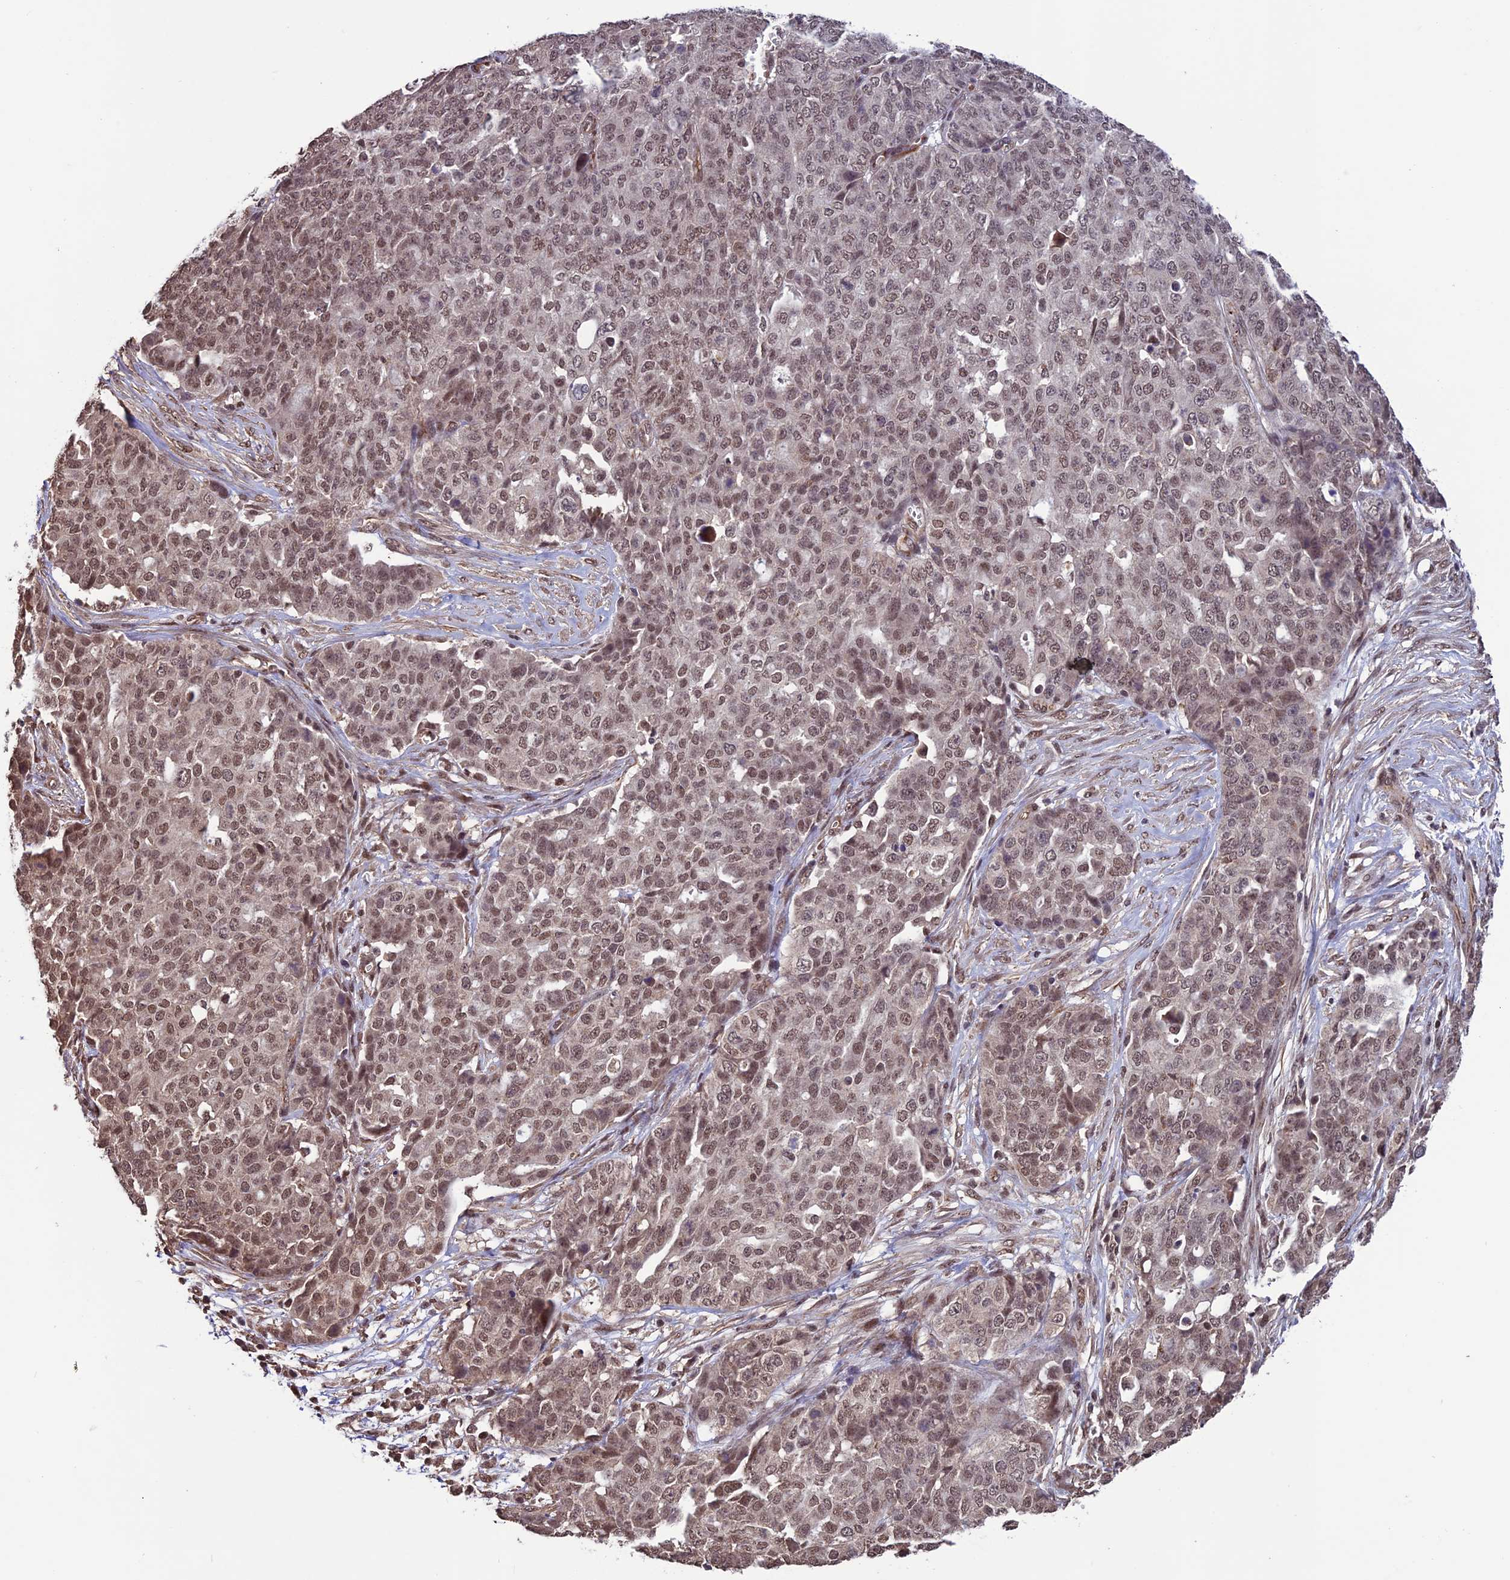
{"staining": {"intensity": "moderate", "quantity": ">75%", "location": "nuclear"}, "tissue": "ovarian cancer", "cell_type": "Tumor cells", "image_type": "cancer", "snomed": [{"axis": "morphology", "description": "Cystadenocarcinoma, serous, NOS"}, {"axis": "topography", "description": "Soft tissue"}, {"axis": "topography", "description": "Ovary"}], "caption": "Ovarian serous cystadenocarcinoma stained for a protein (brown) shows moderate nuclear positive expression in about >75% of tumor cells.", "gene": "CABIN1", "patient": {"sex": "female", "age": 57}}